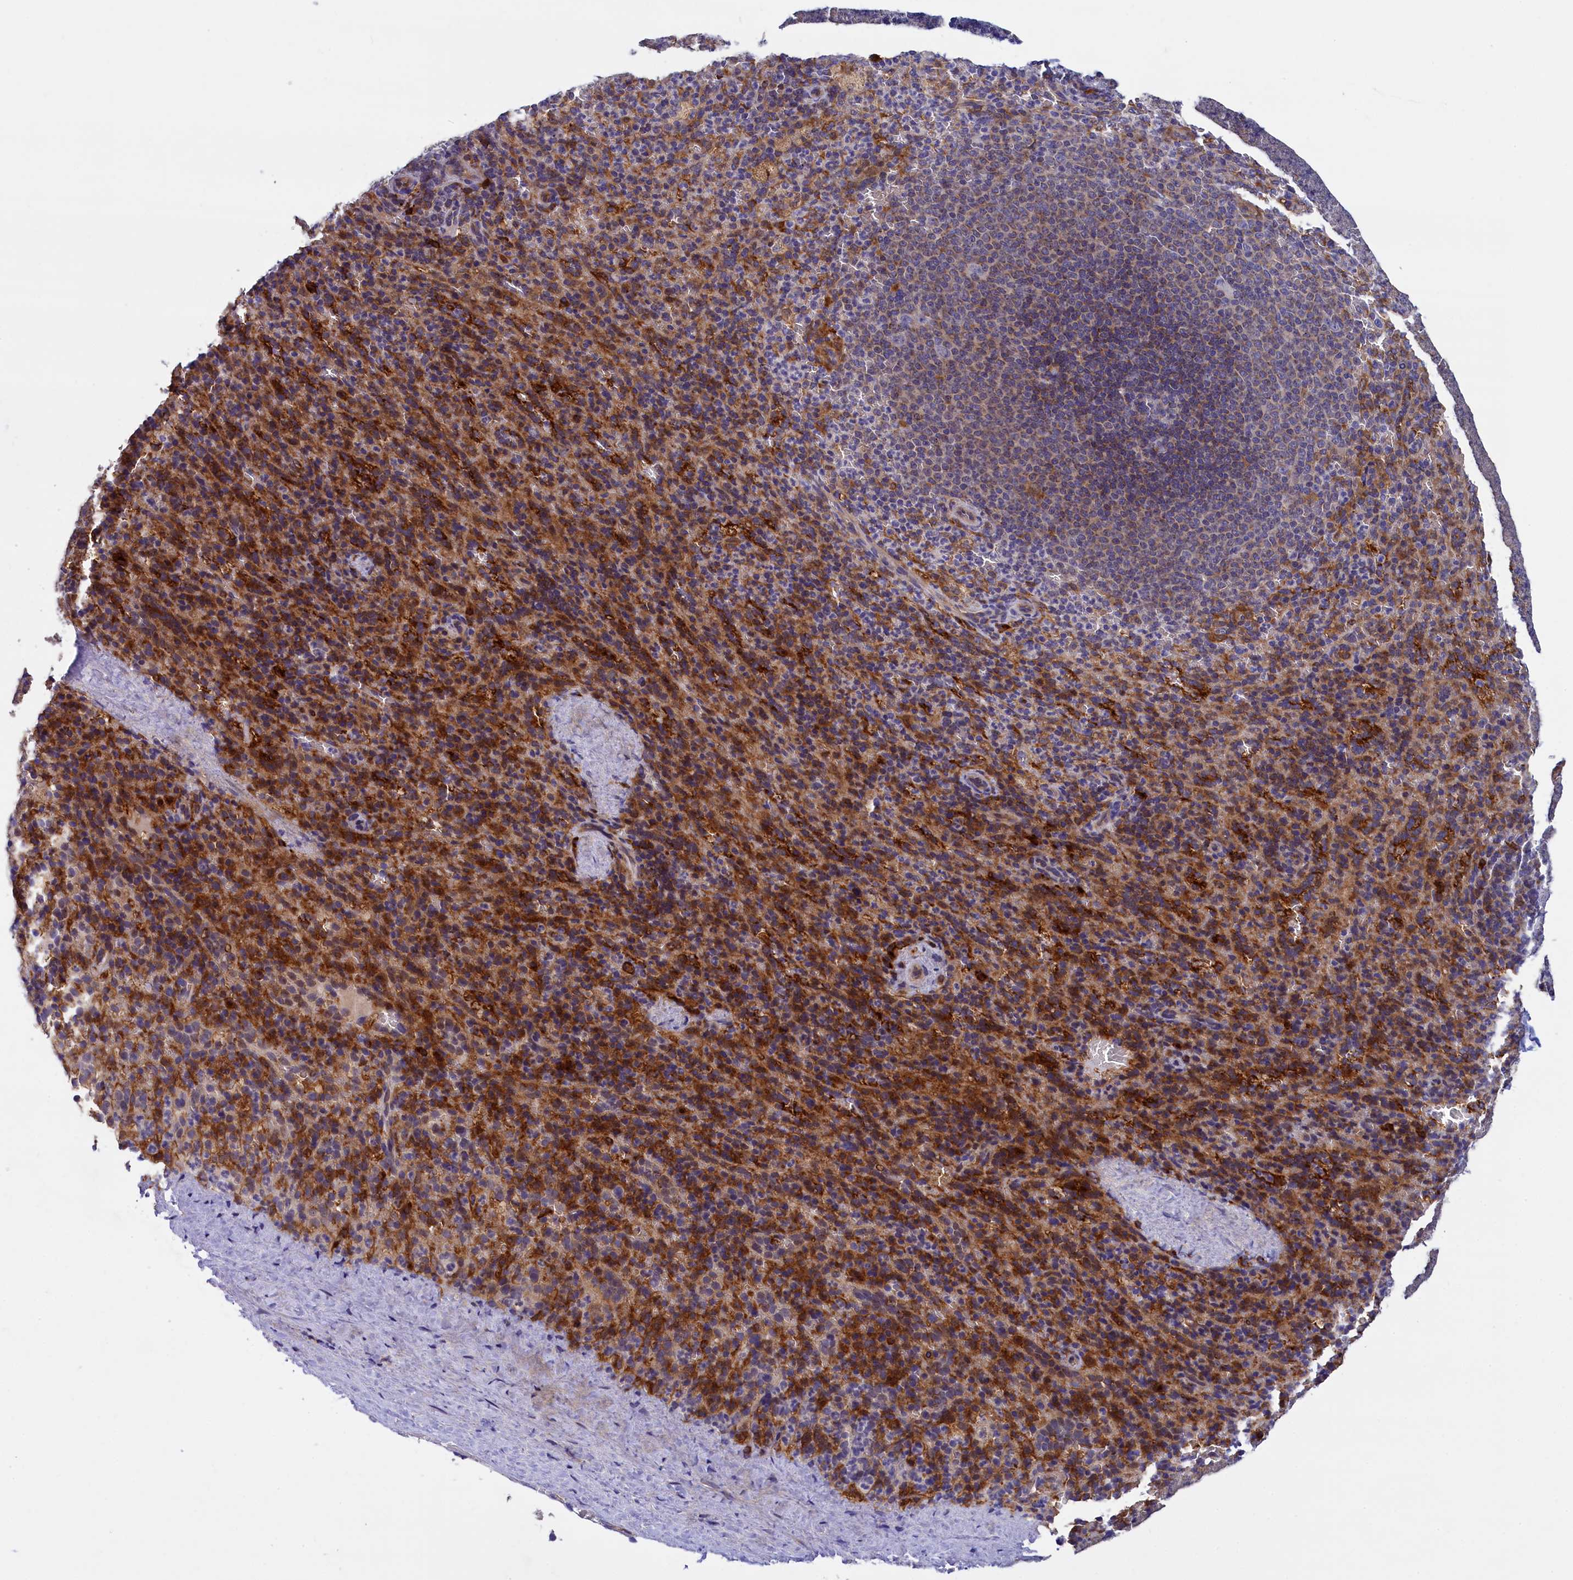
{"staining": {"intensity": "strong", "quantity": "<25%", "location": "cytoplasmic/membranous"}, "tissue": "spleen", "cell_type": "Cells in red pulp", "image_type": "normal", "snomed": [{"axis": "morphology", "description": "Normal tissue, NOS"}, {"axis": "topography", "description": "Spleen"}], "caption": "Immunohistochemical staining of benign spleen shows strong cytoplasmic/membranous protein expression in approximately <25% of cells in red pulp. The staining is performed using DAB brown chromogen to label protein expression. The nuclei are counter-stained blue using hematoxylin.", "gene": "NAIP", "patient": {"sex": "female", "age": 21}}